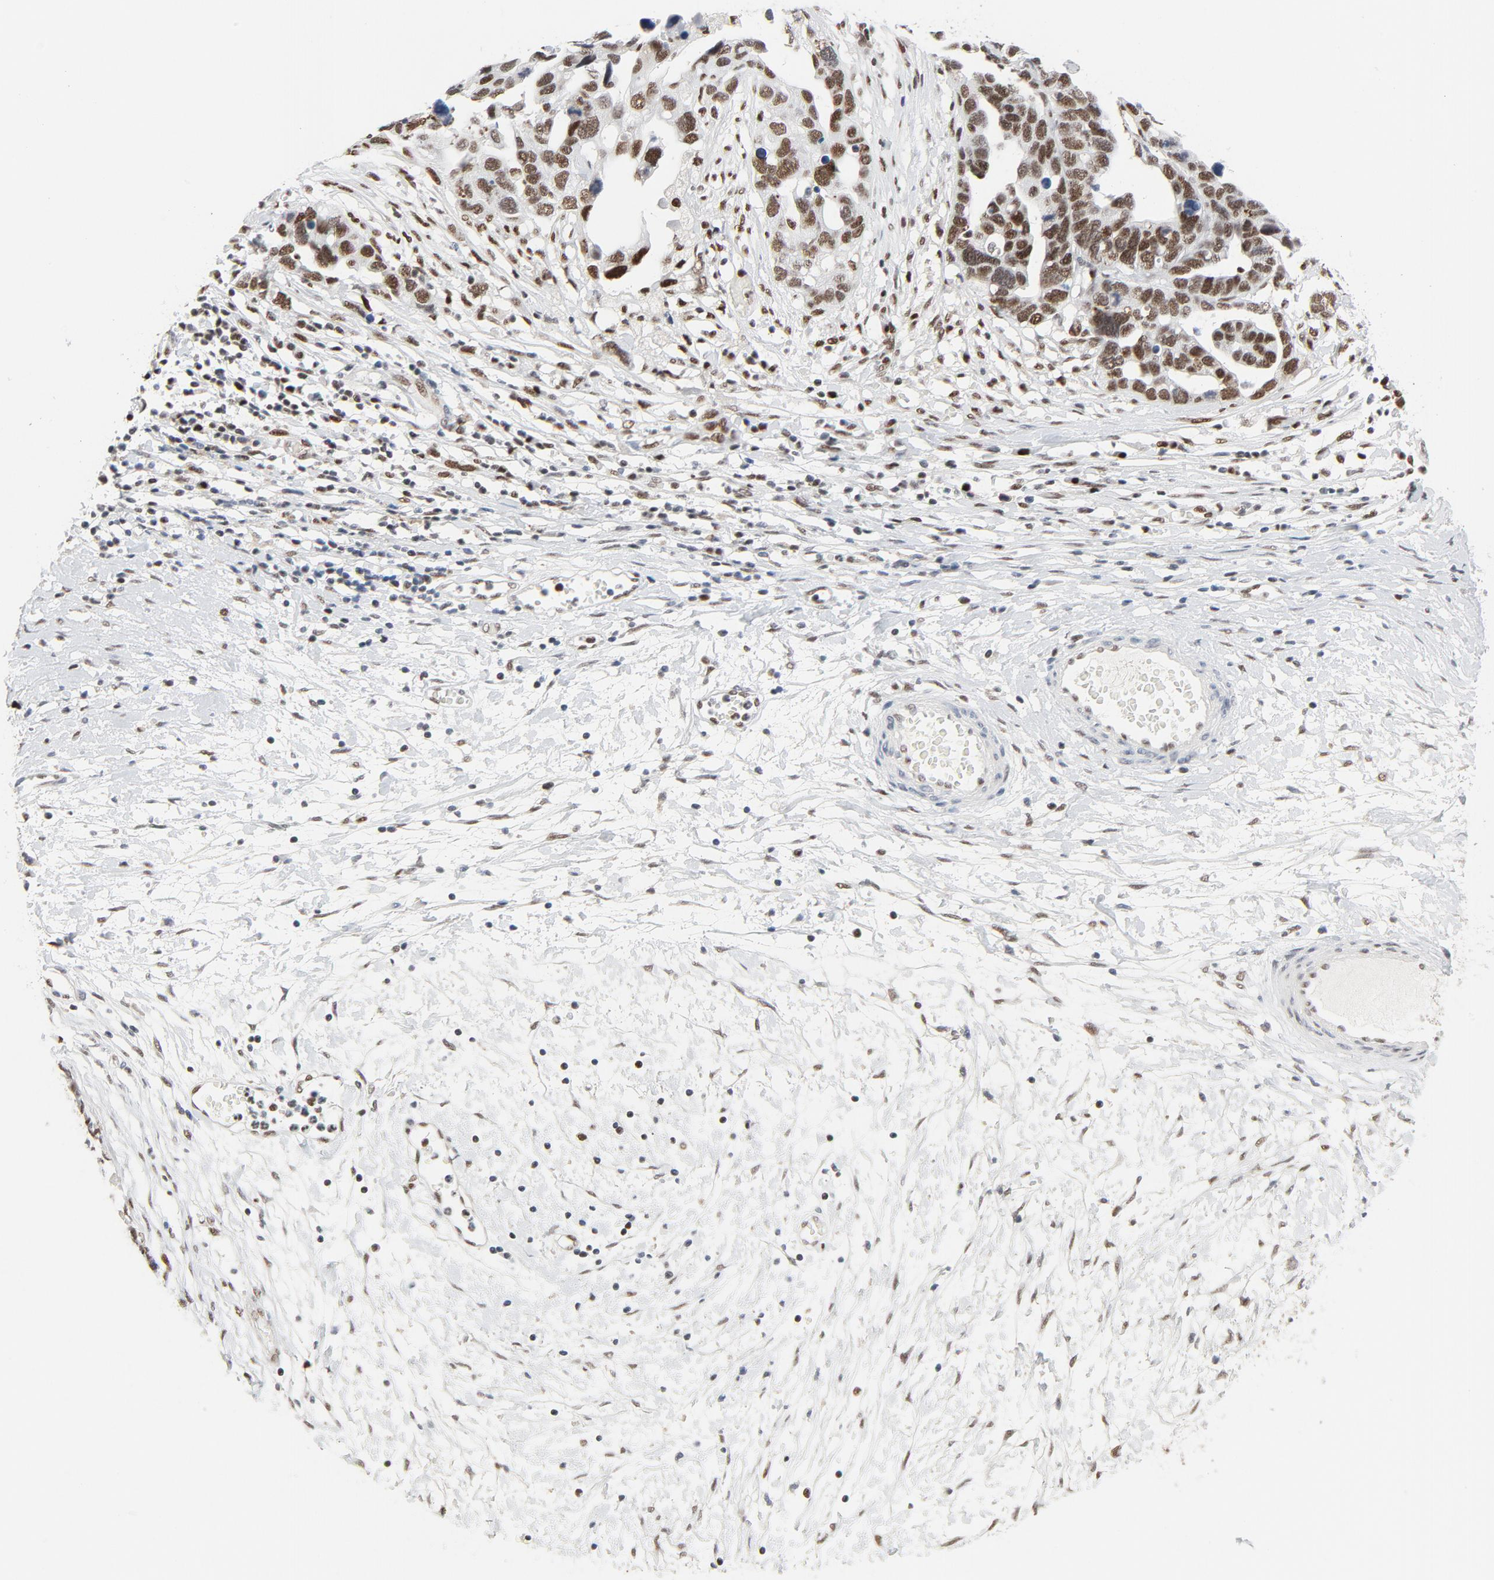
{"staining": {"intensity": "moderate", "quantity": ">75%", "location": "nuclear"}, "tissue": "ovarian cancer", "cell_type": "Tumor cells", "image_type": "cancer", "snomed": [{"axis": "morphology", "description": "Cystadenocarcinoma, serous, NOS"}, {"axis": "topography", "description": "Ovary"}], "caption": "IHC (DAB) staining of human serous cystadenocarcinoma (ovarian) exhibits moderate nuclear protein positivity in about >75% of tumor cells.", "gene": "JMJD6", "patient": {"sex": "female", "age": 54}}